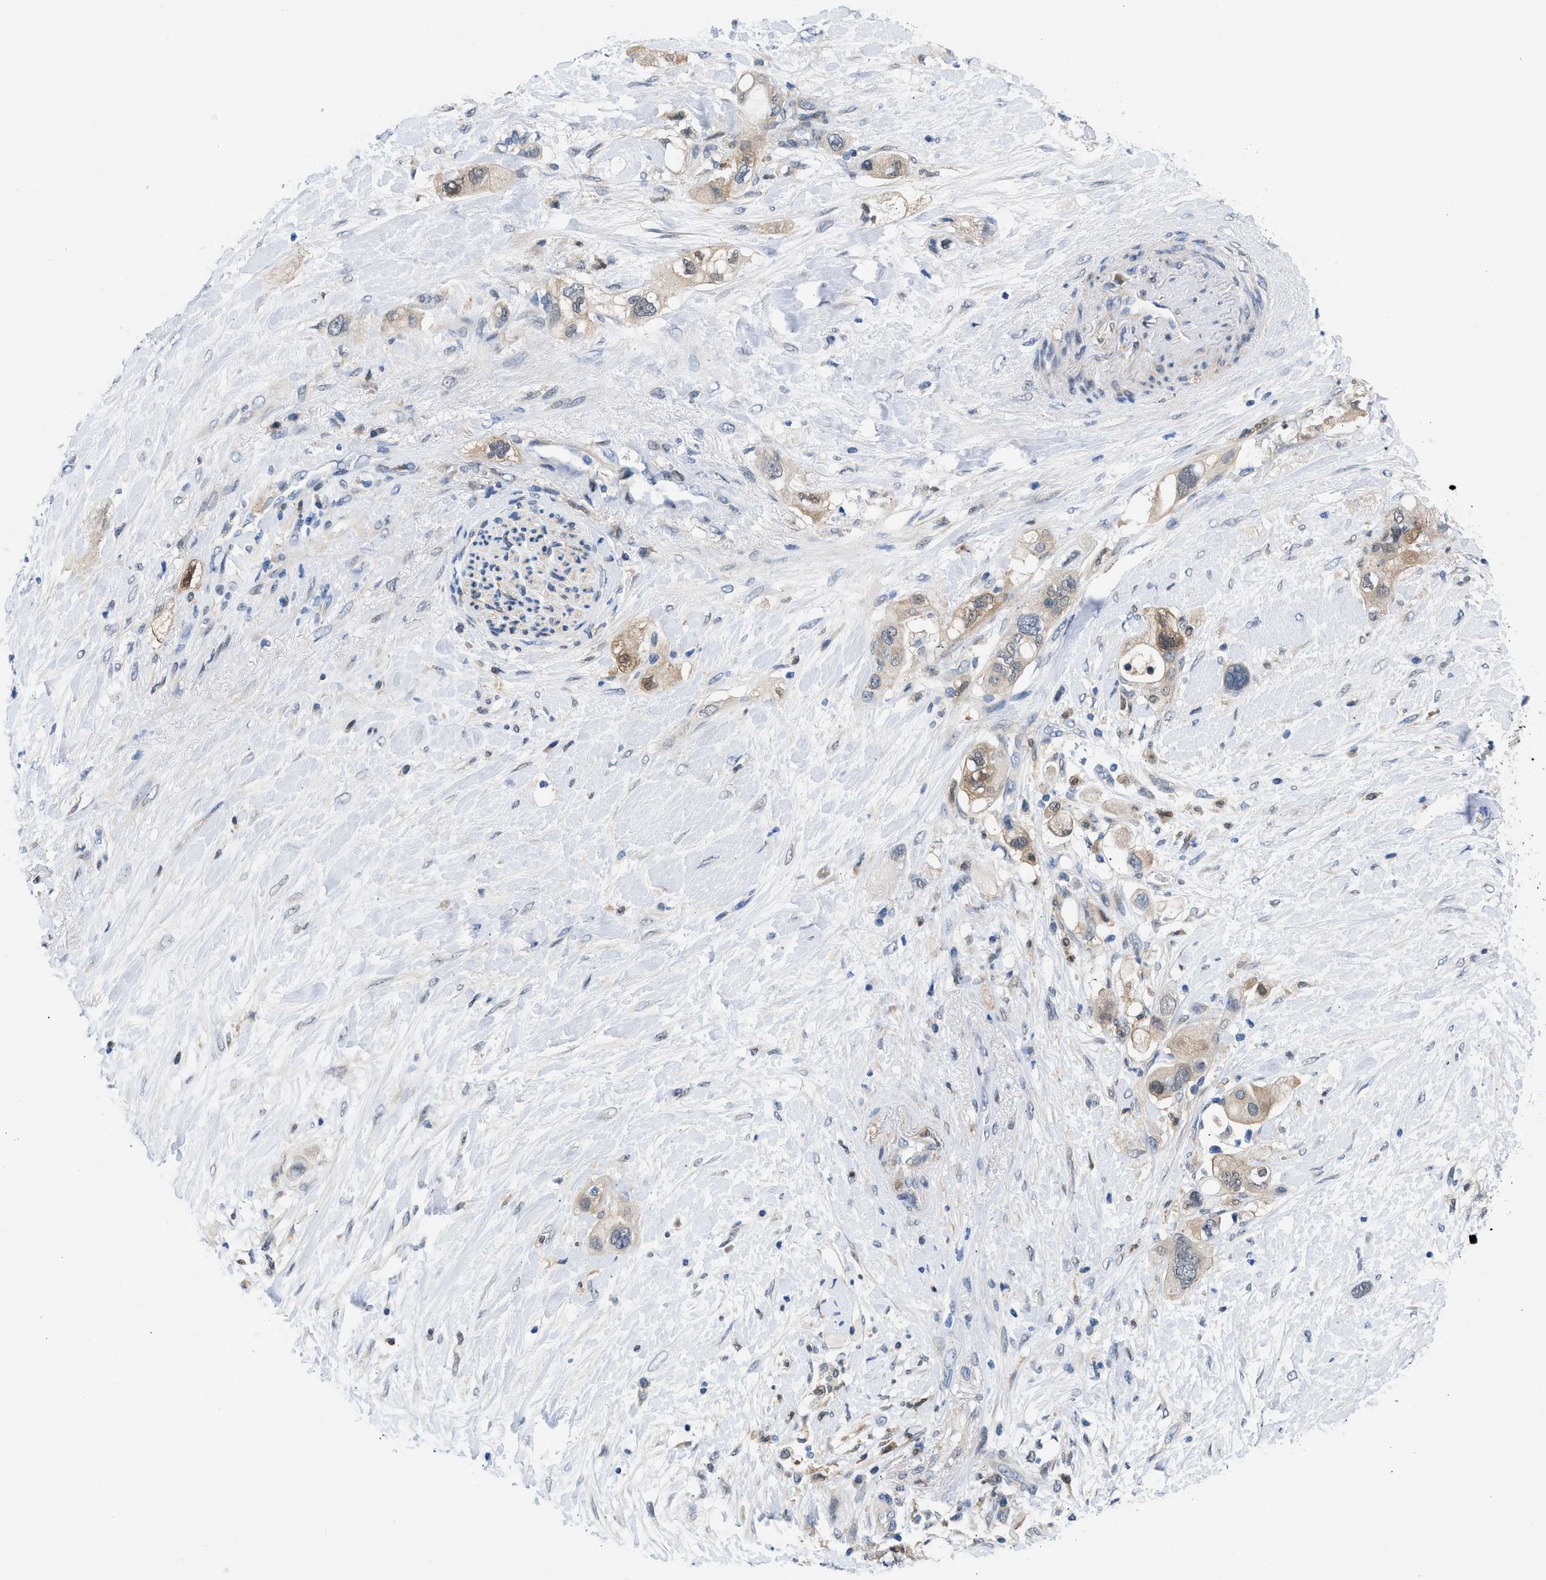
{"staining": {"intensity": "moderate", "quantity": "<25%", "location": "cytoplasmic/membranous"}, "tissue": "pancreatic cancer", "cell_type": "Tumor cells", "image_type": "cancer", "snomed": [{"axis": "morphology", "description": "Adenocarcinoma, NOS"}, {"axis": "topography", "description": "Pancreas"}], "caption": "Immunohistochemistry (IHC) photomicrograph of neoplastic tissue: human pancreatic cancer (adenocarcinoma) stained using immunohistochemistry exhibits low levels of moderate protein expression localized specifically in the cytoplasmic/membranous of tumor cells, appearing as a cytoplasmic/membranous brown color.", "gene": "CBR1", "patient": {"sex": "female", "age": 56}}